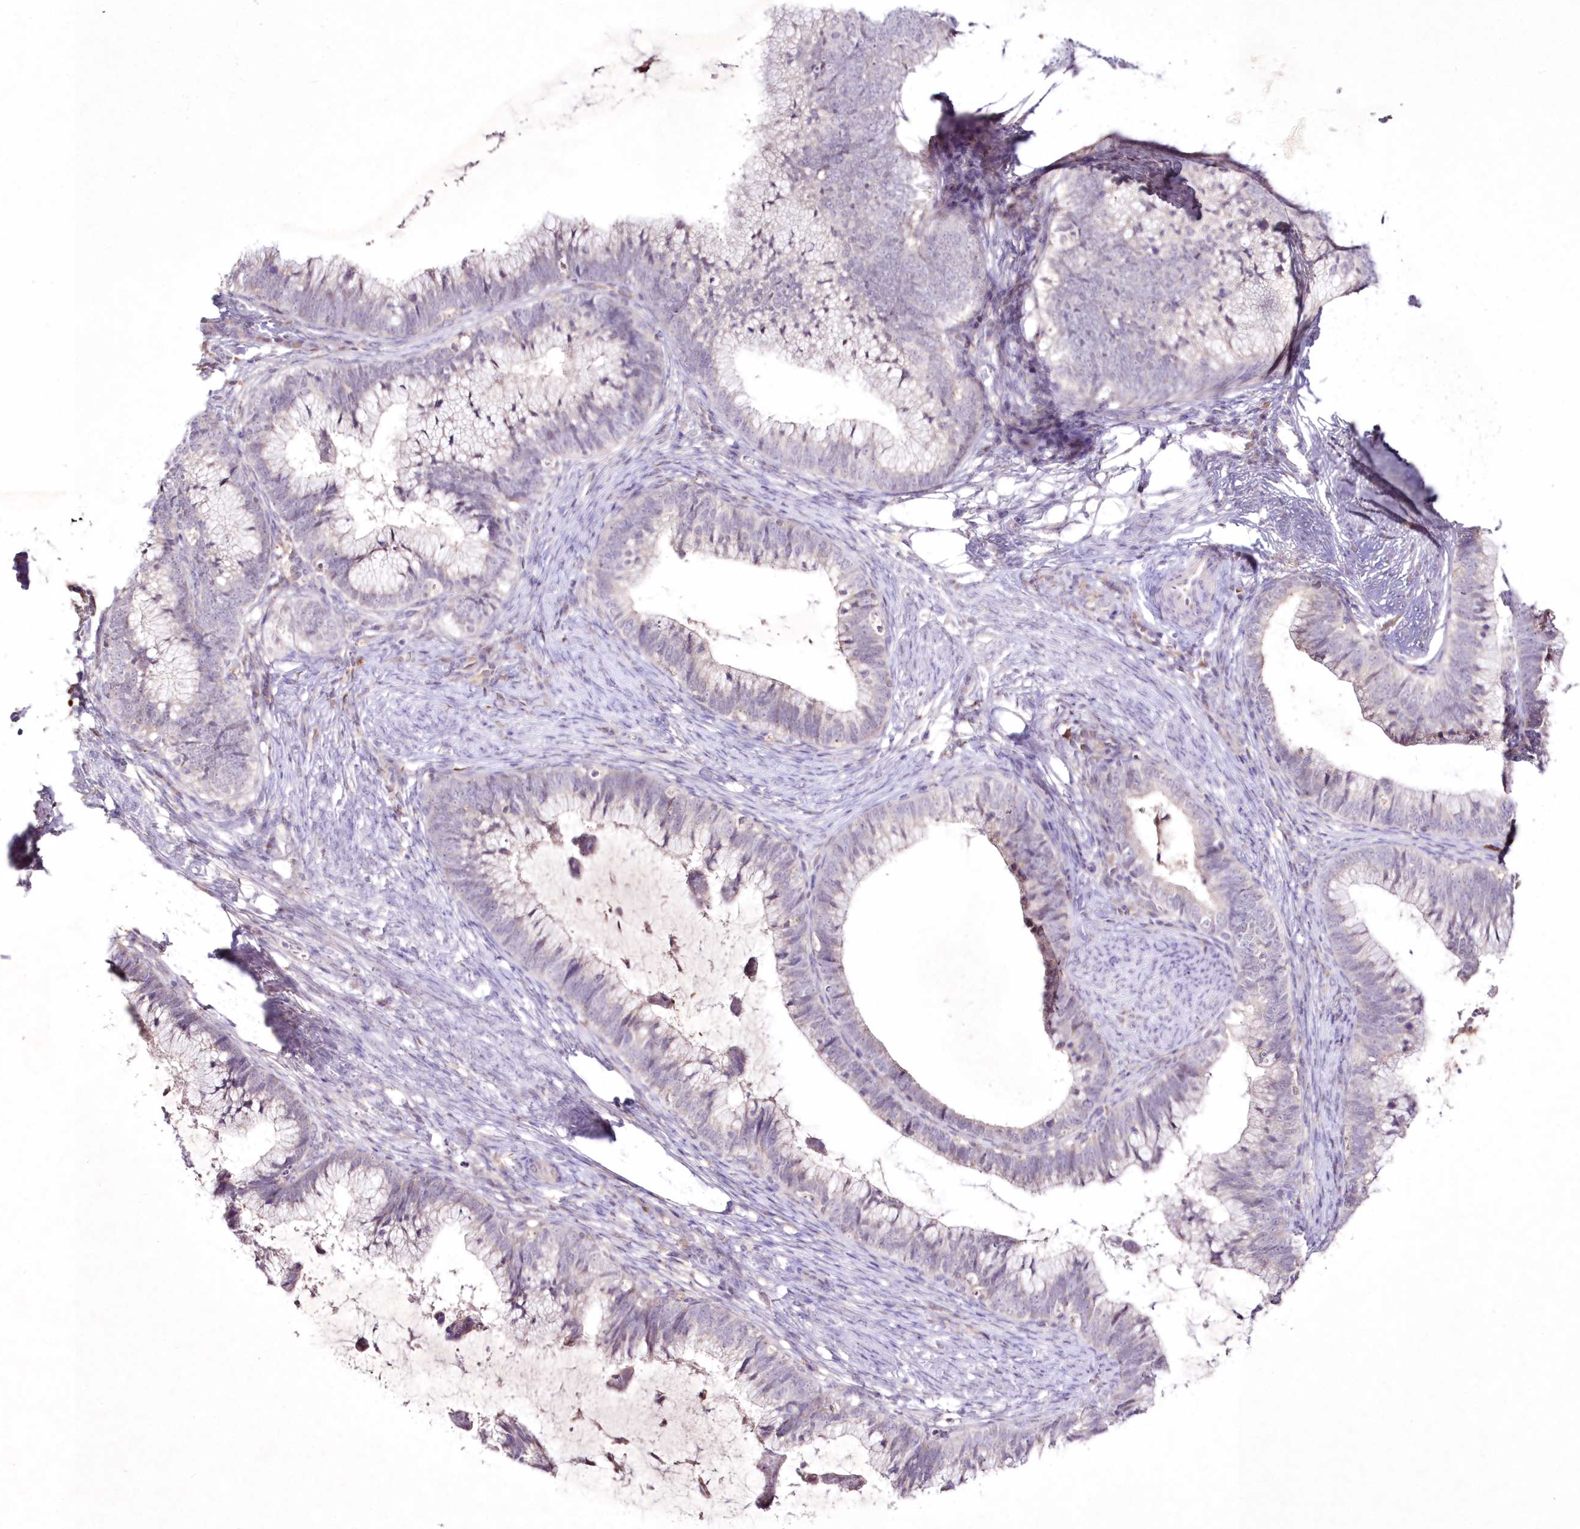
{"staining": {"intensity": "negative", "quantity": "none", "location": "none"}, "tissue": "cervical cancer", "cell_type": "Tumor cells", "image_type": "cancer", "snomed": [{"axis": "morphology", "description": "Adenocarcinoma, NOS"}, {"axis": "topography", "description": "Cervix"}], "caption": "Immunohistochemistry (IHC) image of neoplastic tissue: cervical cancer stained with DAB shows no significant protein positivity in tumor cells.", "gene": "NEU4", "patient": {"sex": "female", "age": 36}}